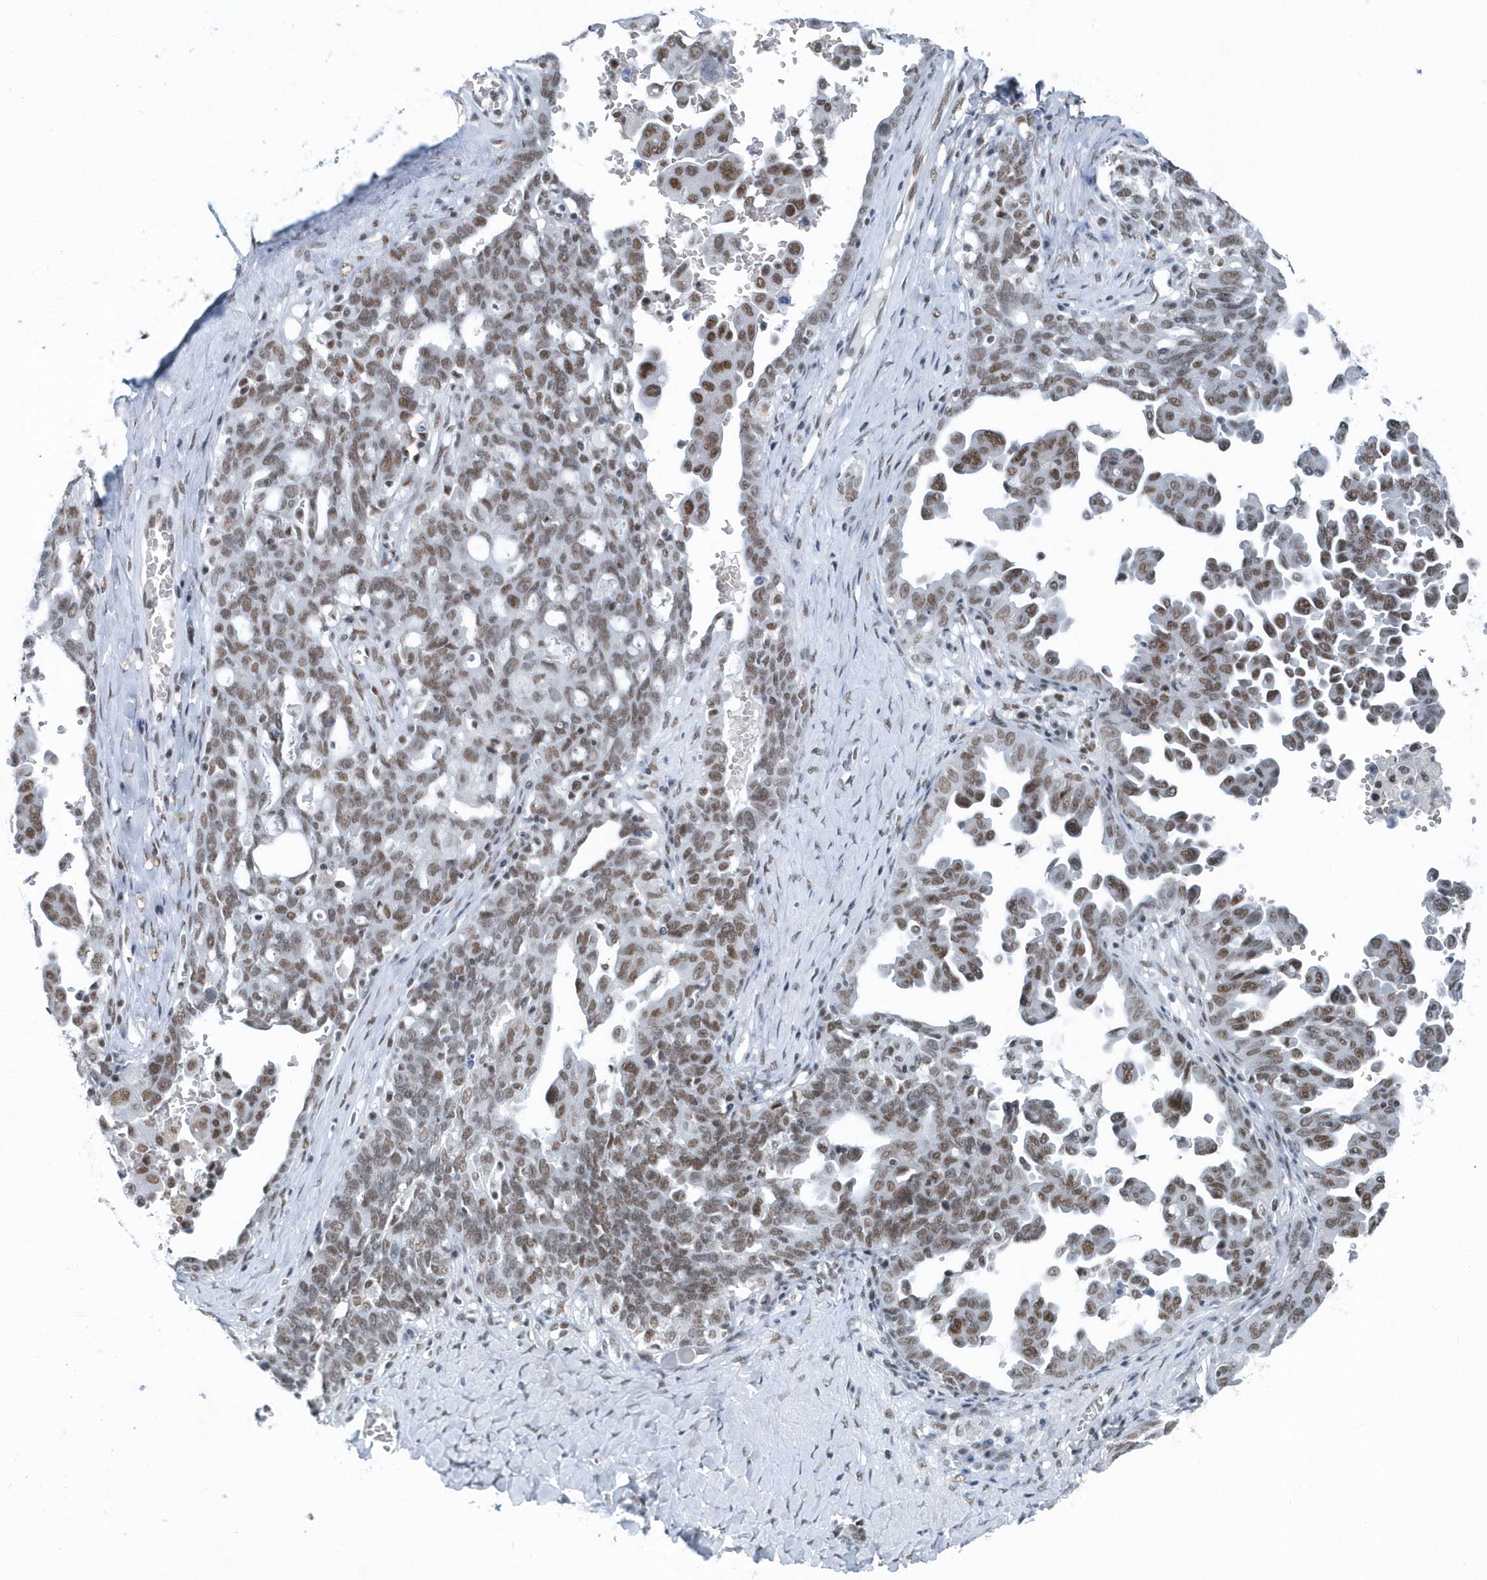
{"staining": {"intensity": "moderate", "quantity": ">75%", "location": "nuclear"}, "tissue": "ovarian cancer", "cell_type": "Tumor cells", "image_type": "cancer", "snomed": [{"axis": "morphology", "description": "Carcinoma, endometroid"}, {"axis": "topography", "description": "Ovary"}], "caption": "The histopathology image exhibits immunohistochemical staining of endometroid carcinoma (ovarian). There is moderate nuclear positivity is identified in approximately >75% of tumor cells.", "gene": "FIP1L1", "patient": {"sex": "female", "age": 62}}